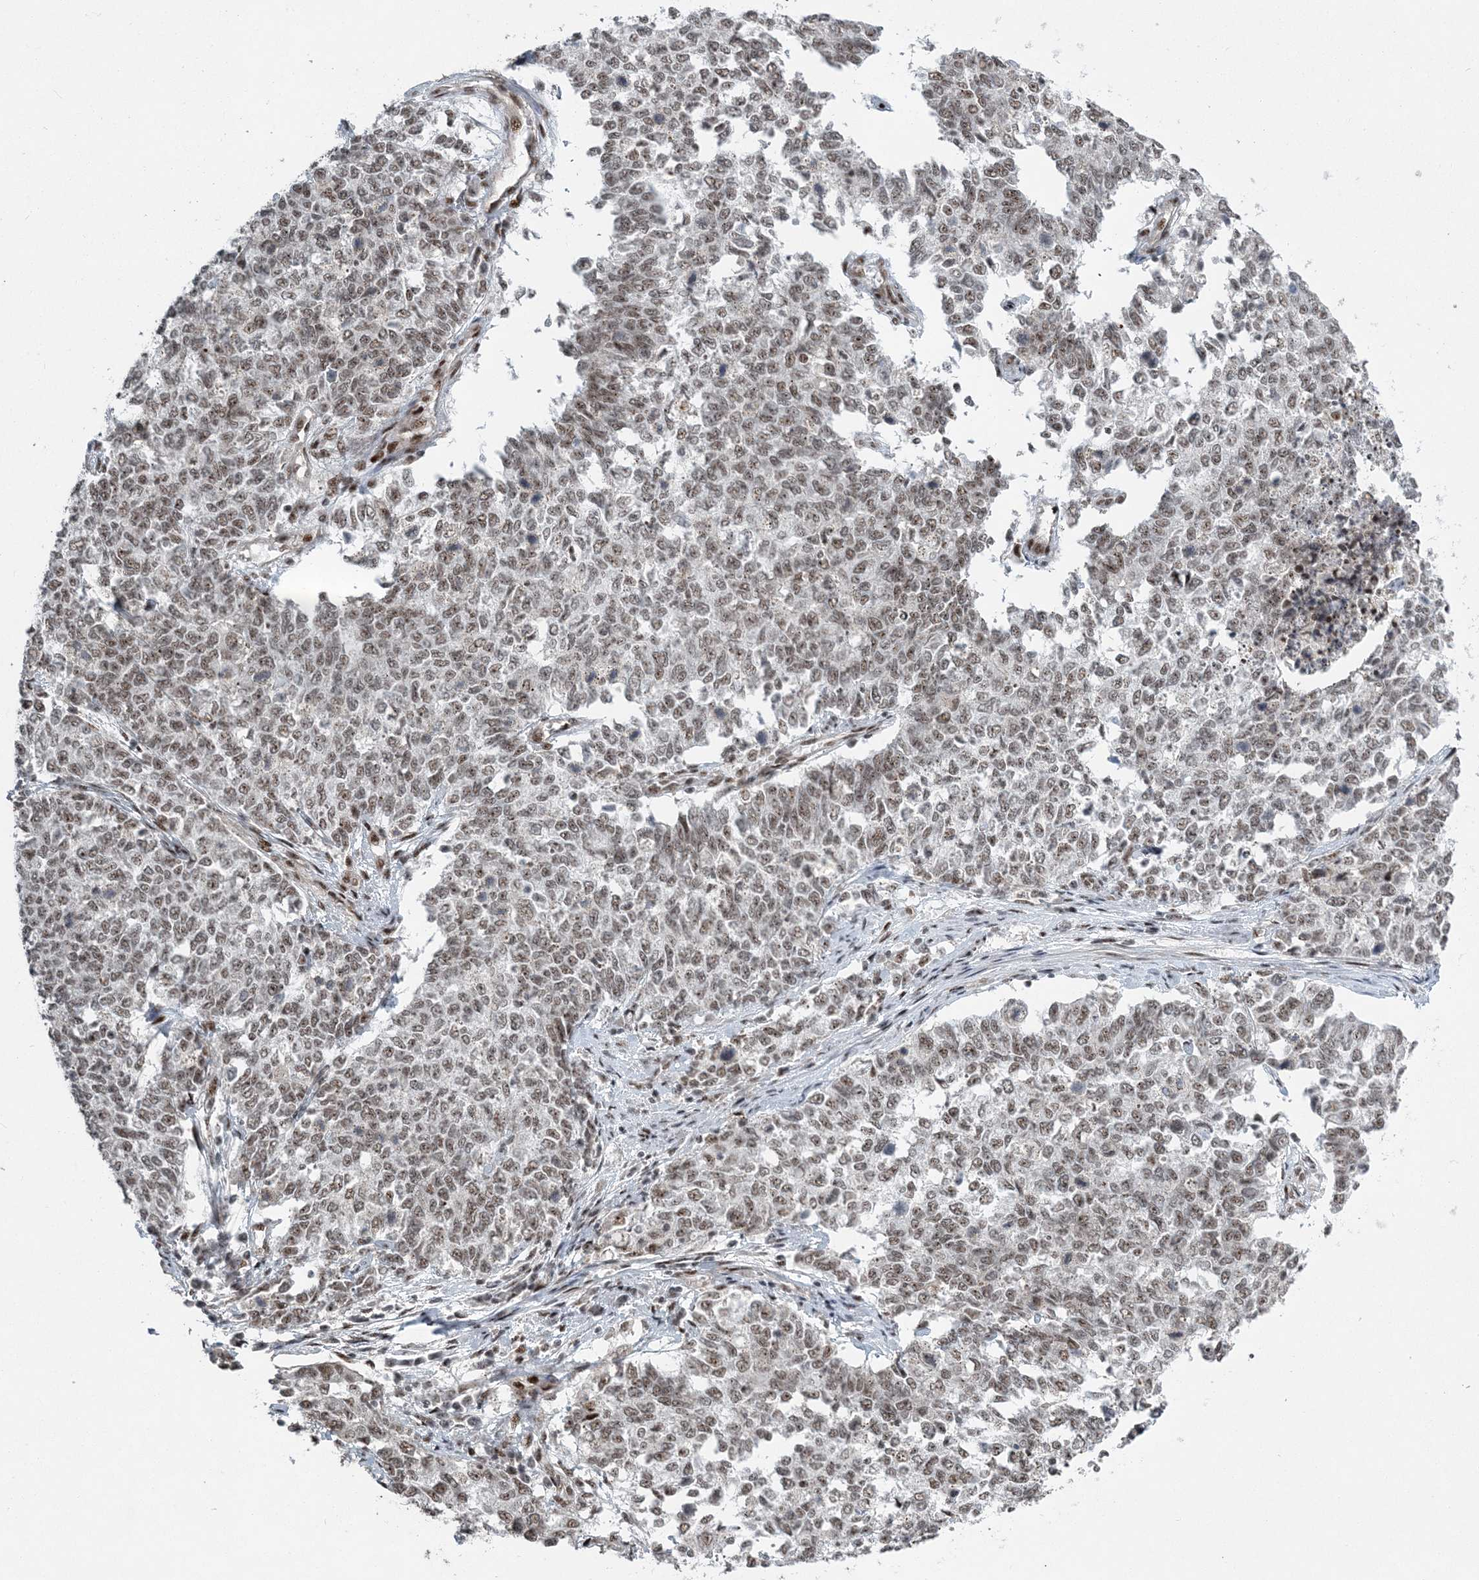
{"staining": {"intensity": "weak", "quantity": ">75%", "location": "nuclear"}, "tissue": "cervical cancer", "cell_type": "Tumor cells", "image_type": "cancer", "snomed": [{"axis": "morphology", "description": "Squamous cell carcinoma, NOS"}, {"axis": "topography", "description": "Cervix"}], "caption": "Human cervical cancer (squamous cell carcinoma) stained for a protein (brown) shows weak nuclear positive positivity in approximately >75% of tumor cells.", "gene": "CWC22", "patient": {"sex": "female", "age": 63}}